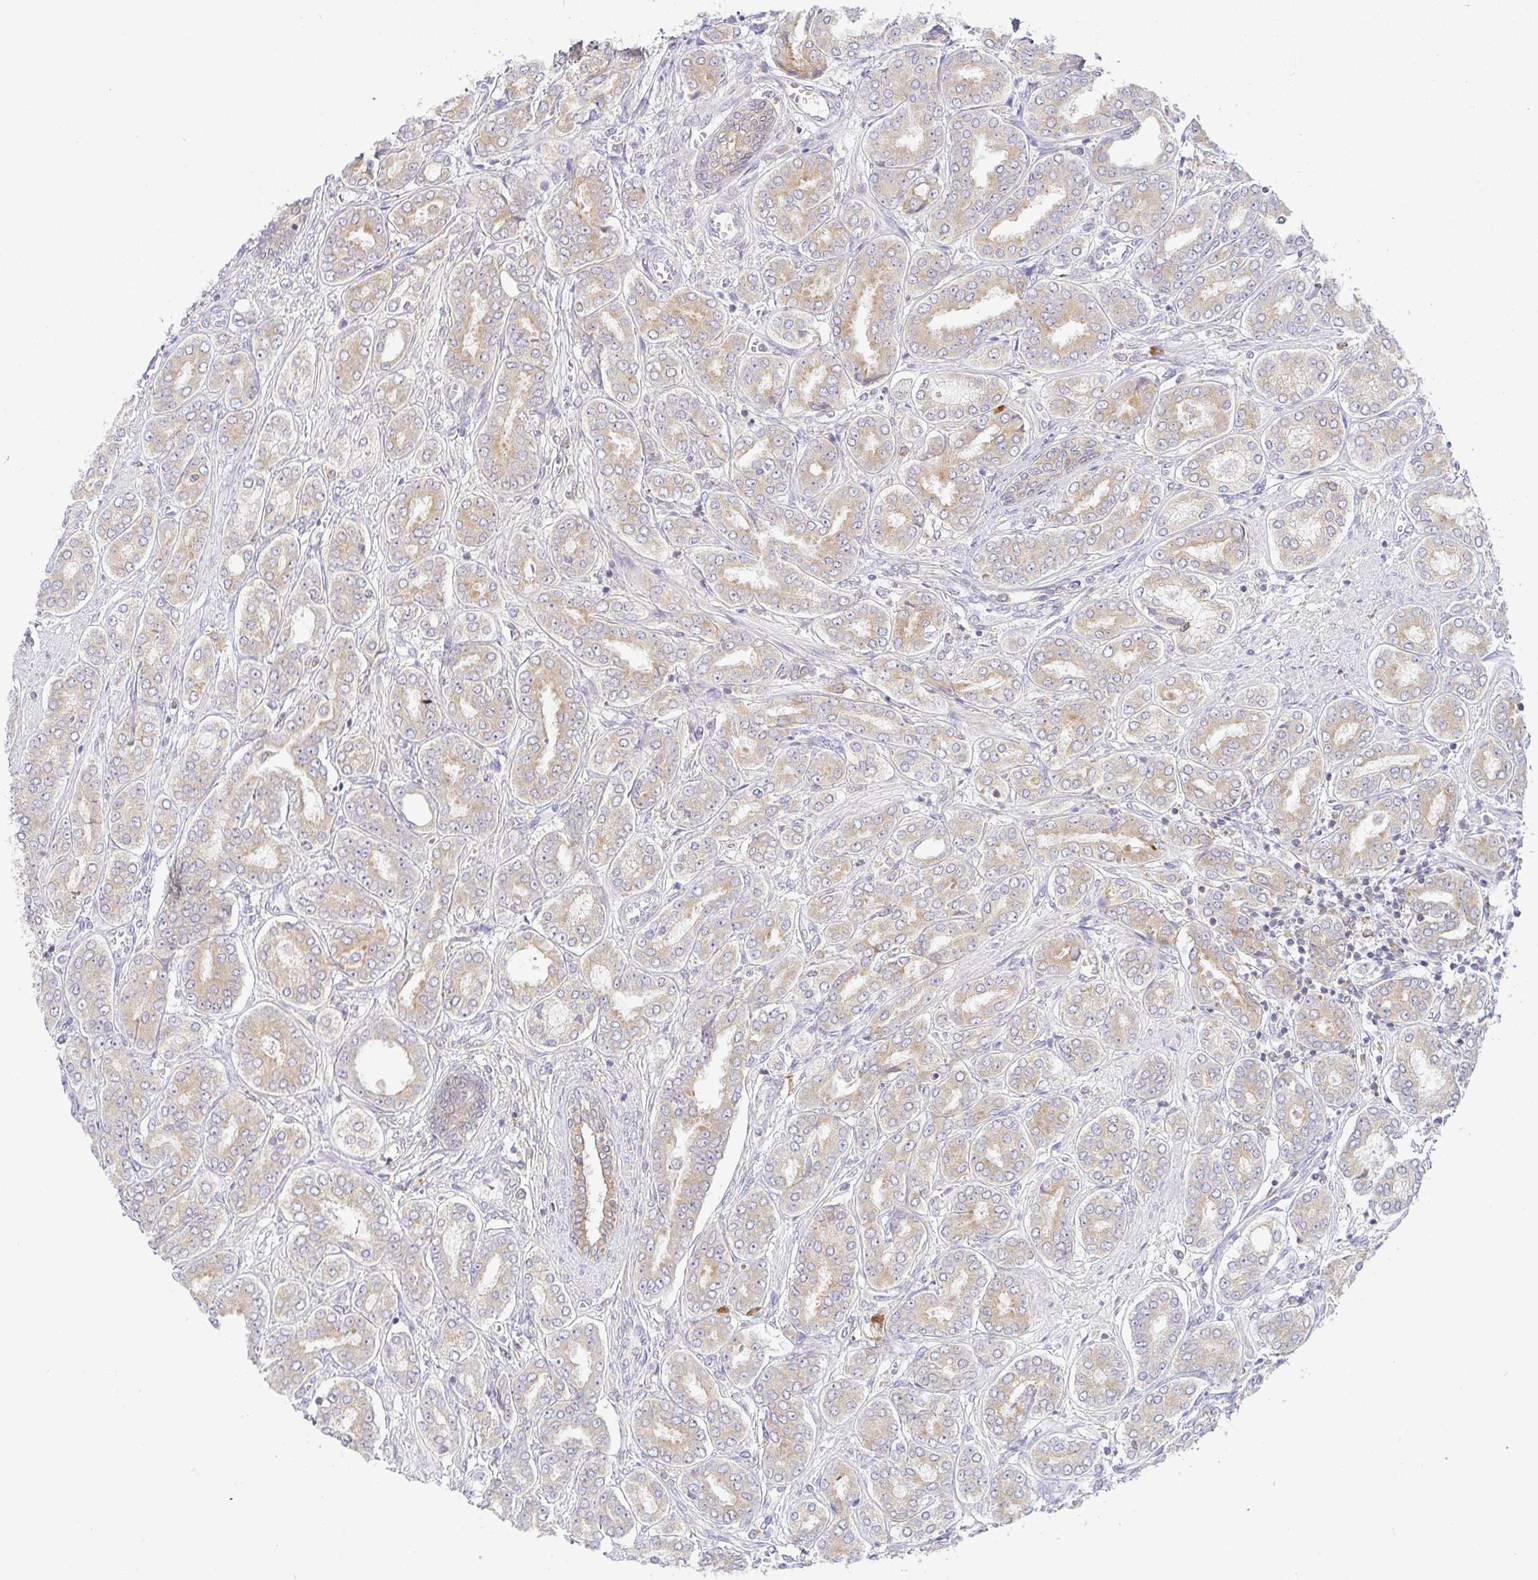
{"staining": {"intensity": "moderate", "quantity": "25%-75%", "location": "cytoplasmic/membranous"}, "tissue": "prostate cancer", "cell_type": "Tumor cells", "image_type": "cancer", "snomed": [{"axis": "morphology", "description": "Adenocarcinoma, High grade"}, {"axis": "topography", "description": "Prostate"}], "caption": "DAB immunohistochemical staining of prostate cancer demonstrates moderate cytoplasmic/membranous protein positivity in approximately 25%-75% of tumor cells. (DAB IHC, brown staining for protein, blue staining for nuclei).", "gene": "DERL2", "patient": {"sex": "male", "age": 72}}